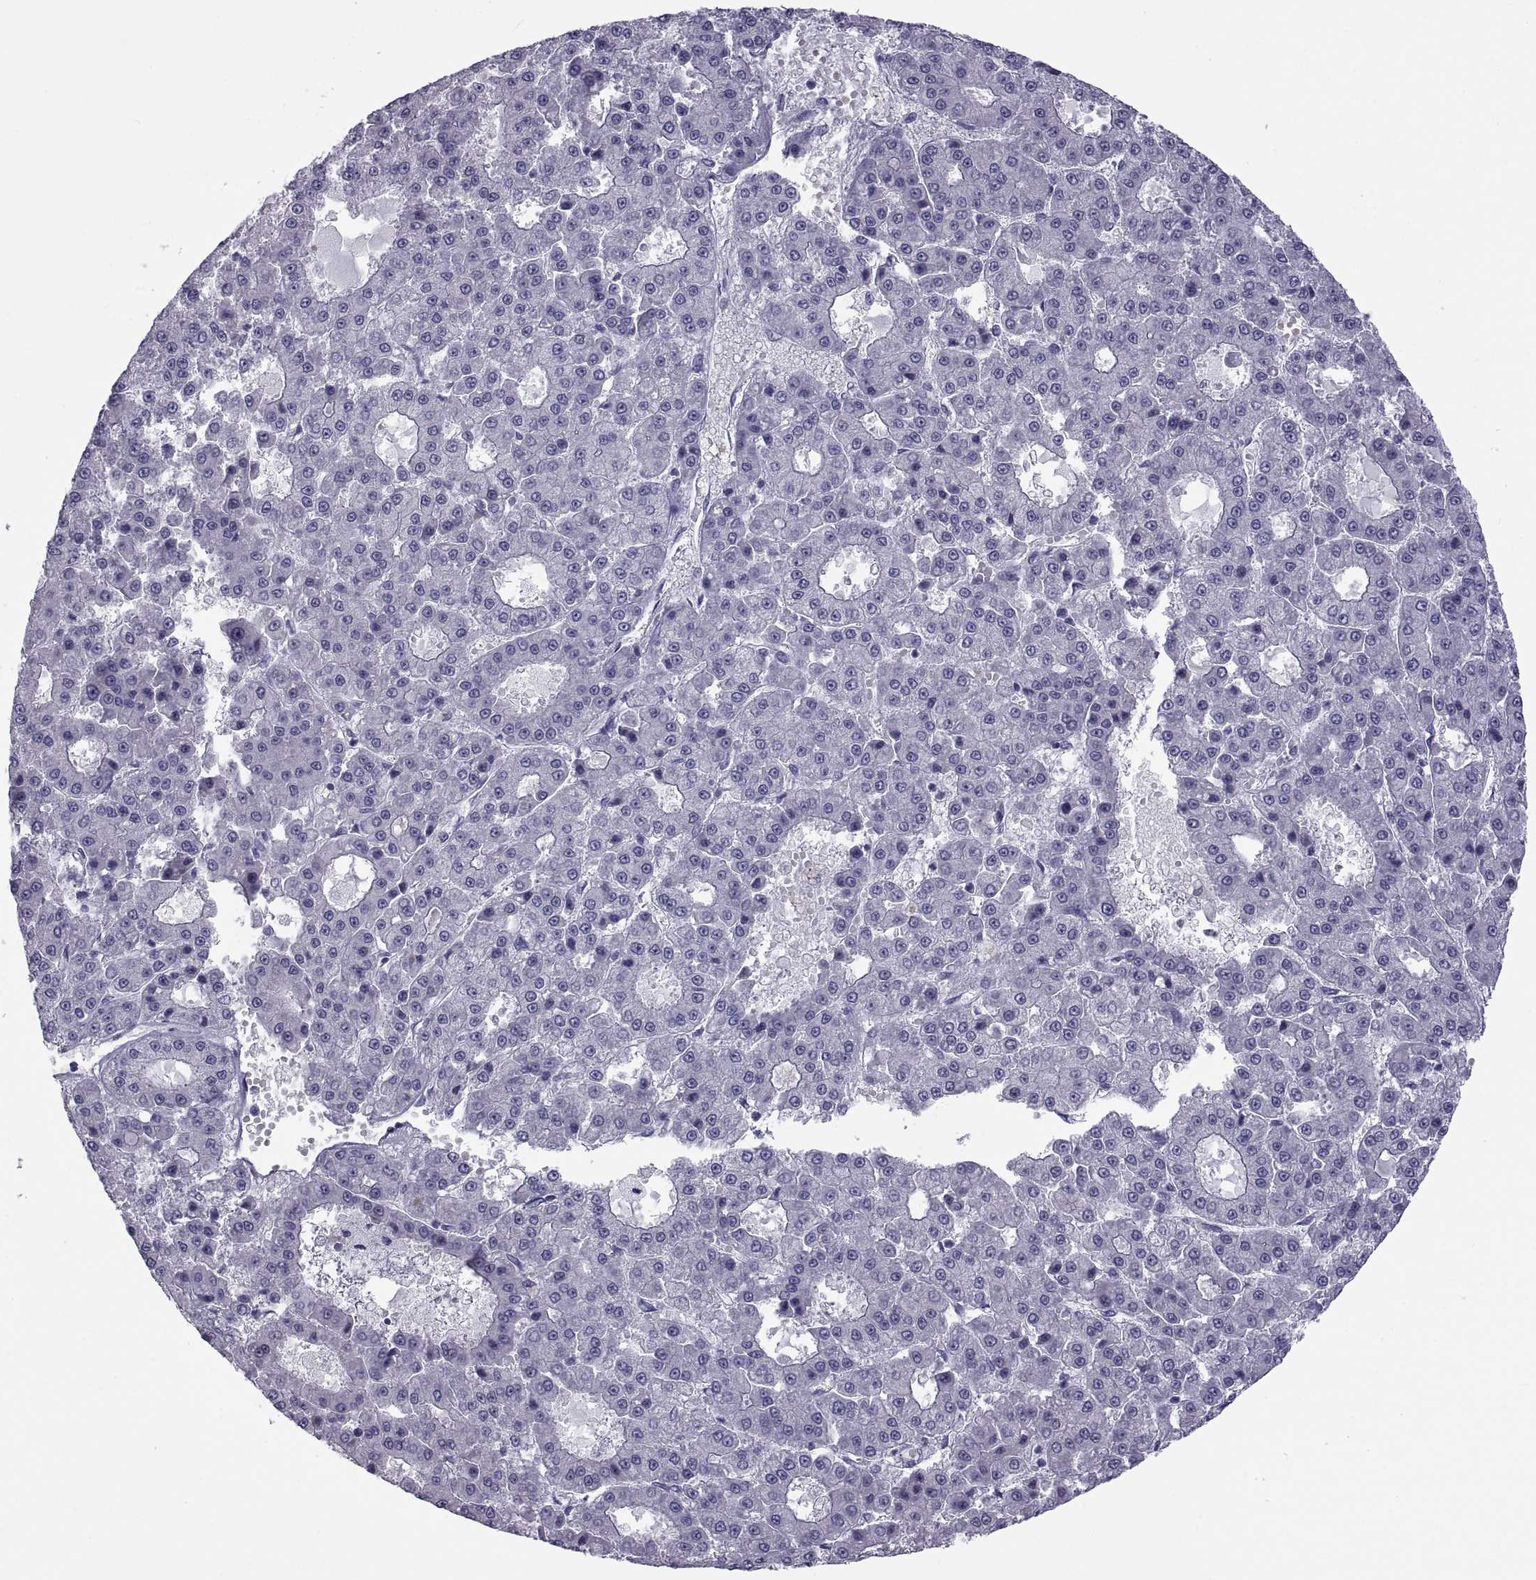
{"staining": {"intensity": "negative", "quantity": "none", "location": "none"}, "tissue": "liver cancer", "cell_type": "Tumor cells", "image_type": "cancer", "snomed": [{"axis": "morphology", "description": "Carcinoma, Hepatocellular, NOS"}, {"axis": "topography", "description": "Liver"}], "caption": "Immunohistochemistry of human liver cancer reveals no staining in tumor cells. (IHC, brightfield microscopy, high magnification).", "gene": "MAGEB1", "patient": {"sex": "male", "age": 70}}